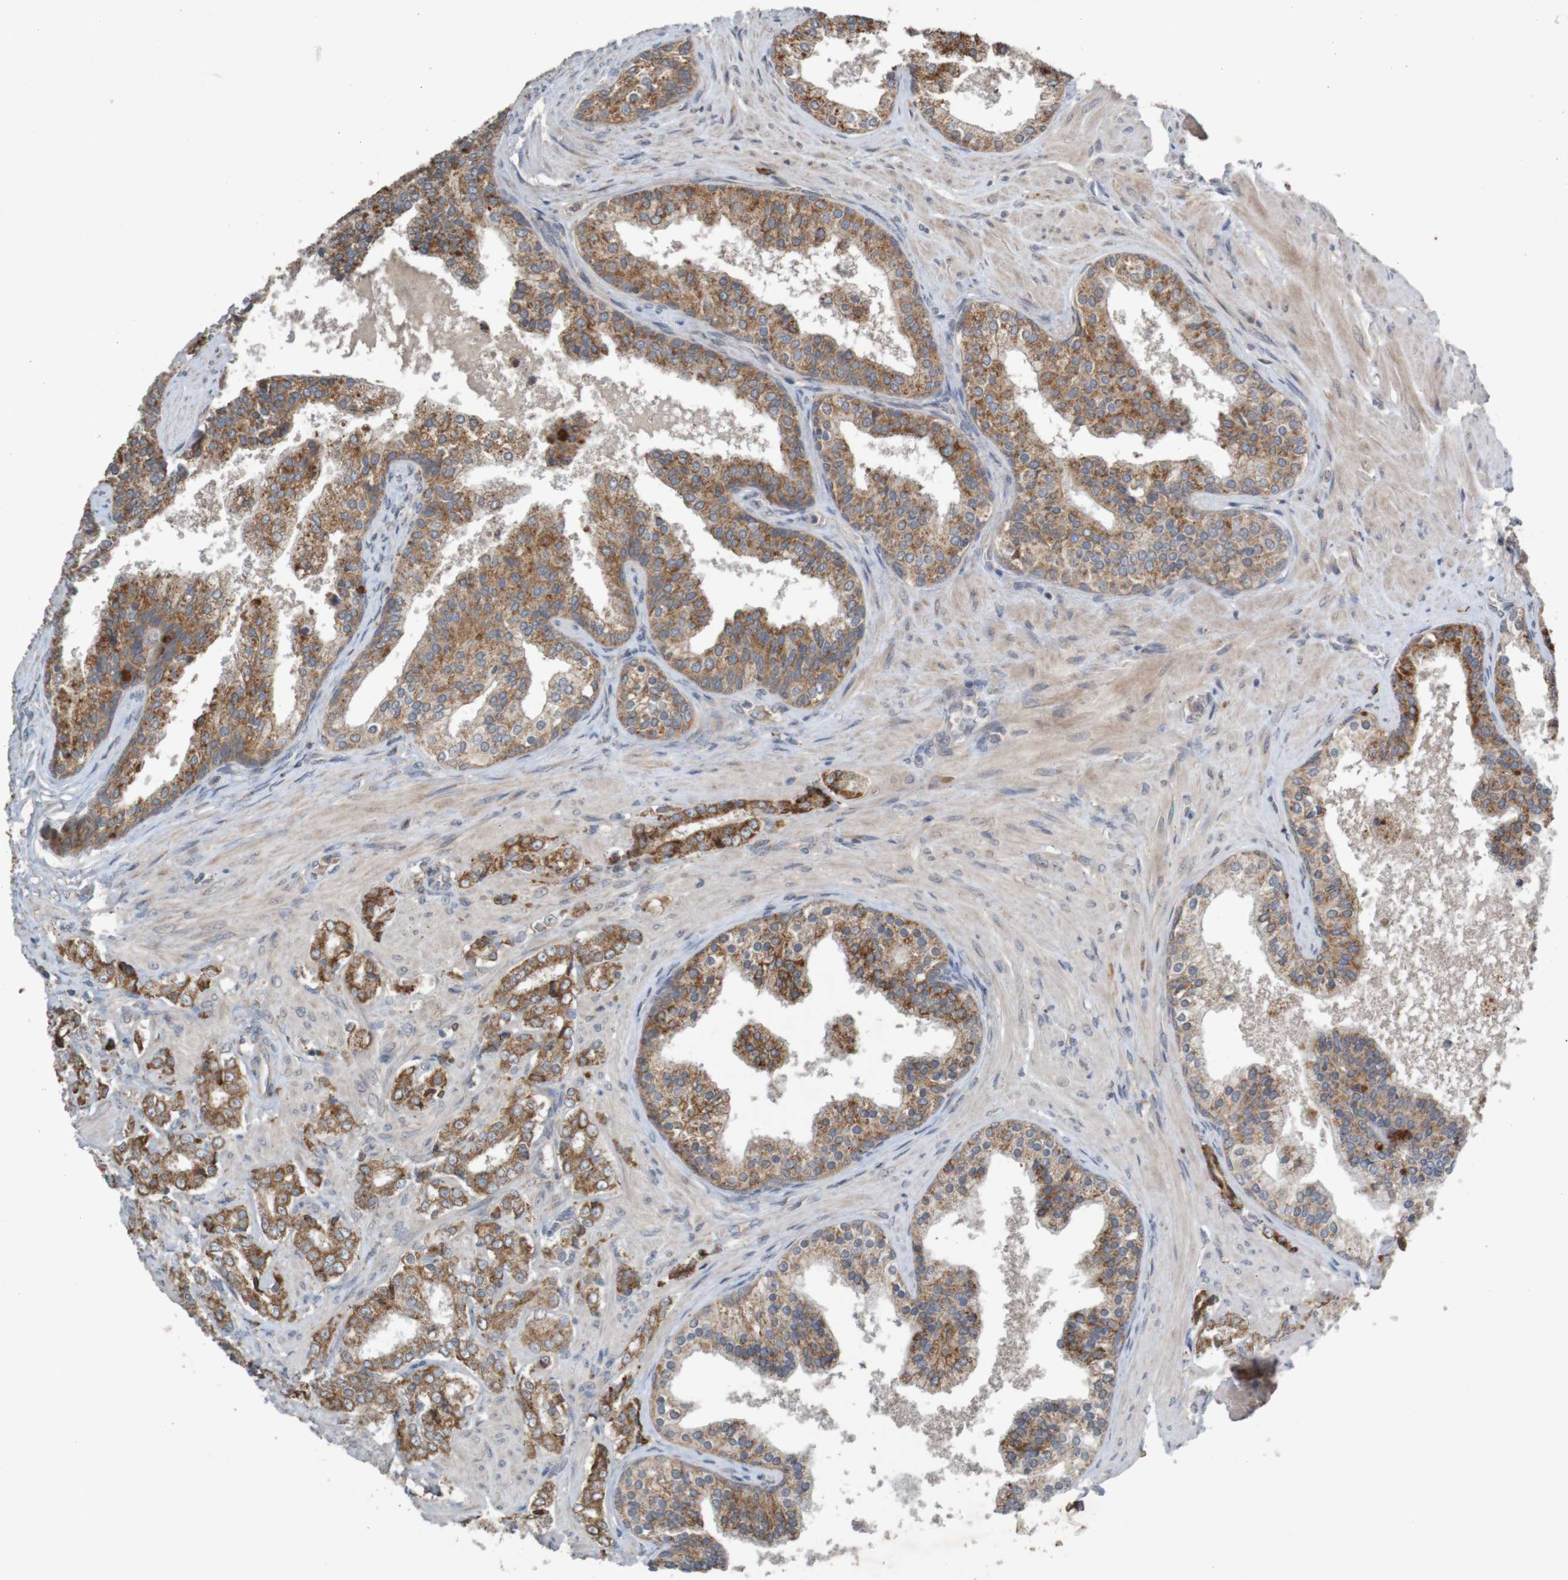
{"staining": {"intensity": "strong", "quantity": ">75%", "location": "cytoplasmic/membranous"}, "tissue": "prostate cancer", "cell_type": "Tumor cells", "image_type": "cancer", "snomed": [{"axis": "morphology", "description": "Adenocarcinoma, Low grade"}, {"axis": "topography", "description": "Prostate"}], "caption": "This is an image of IHC staining of prostate low-grade adenocarcinoma, which shows strong staining in the cytoplasmic/membranous of tumor cells.", "gene": "B3GAT2", "patient": {"sex": "male", "age": 60}}